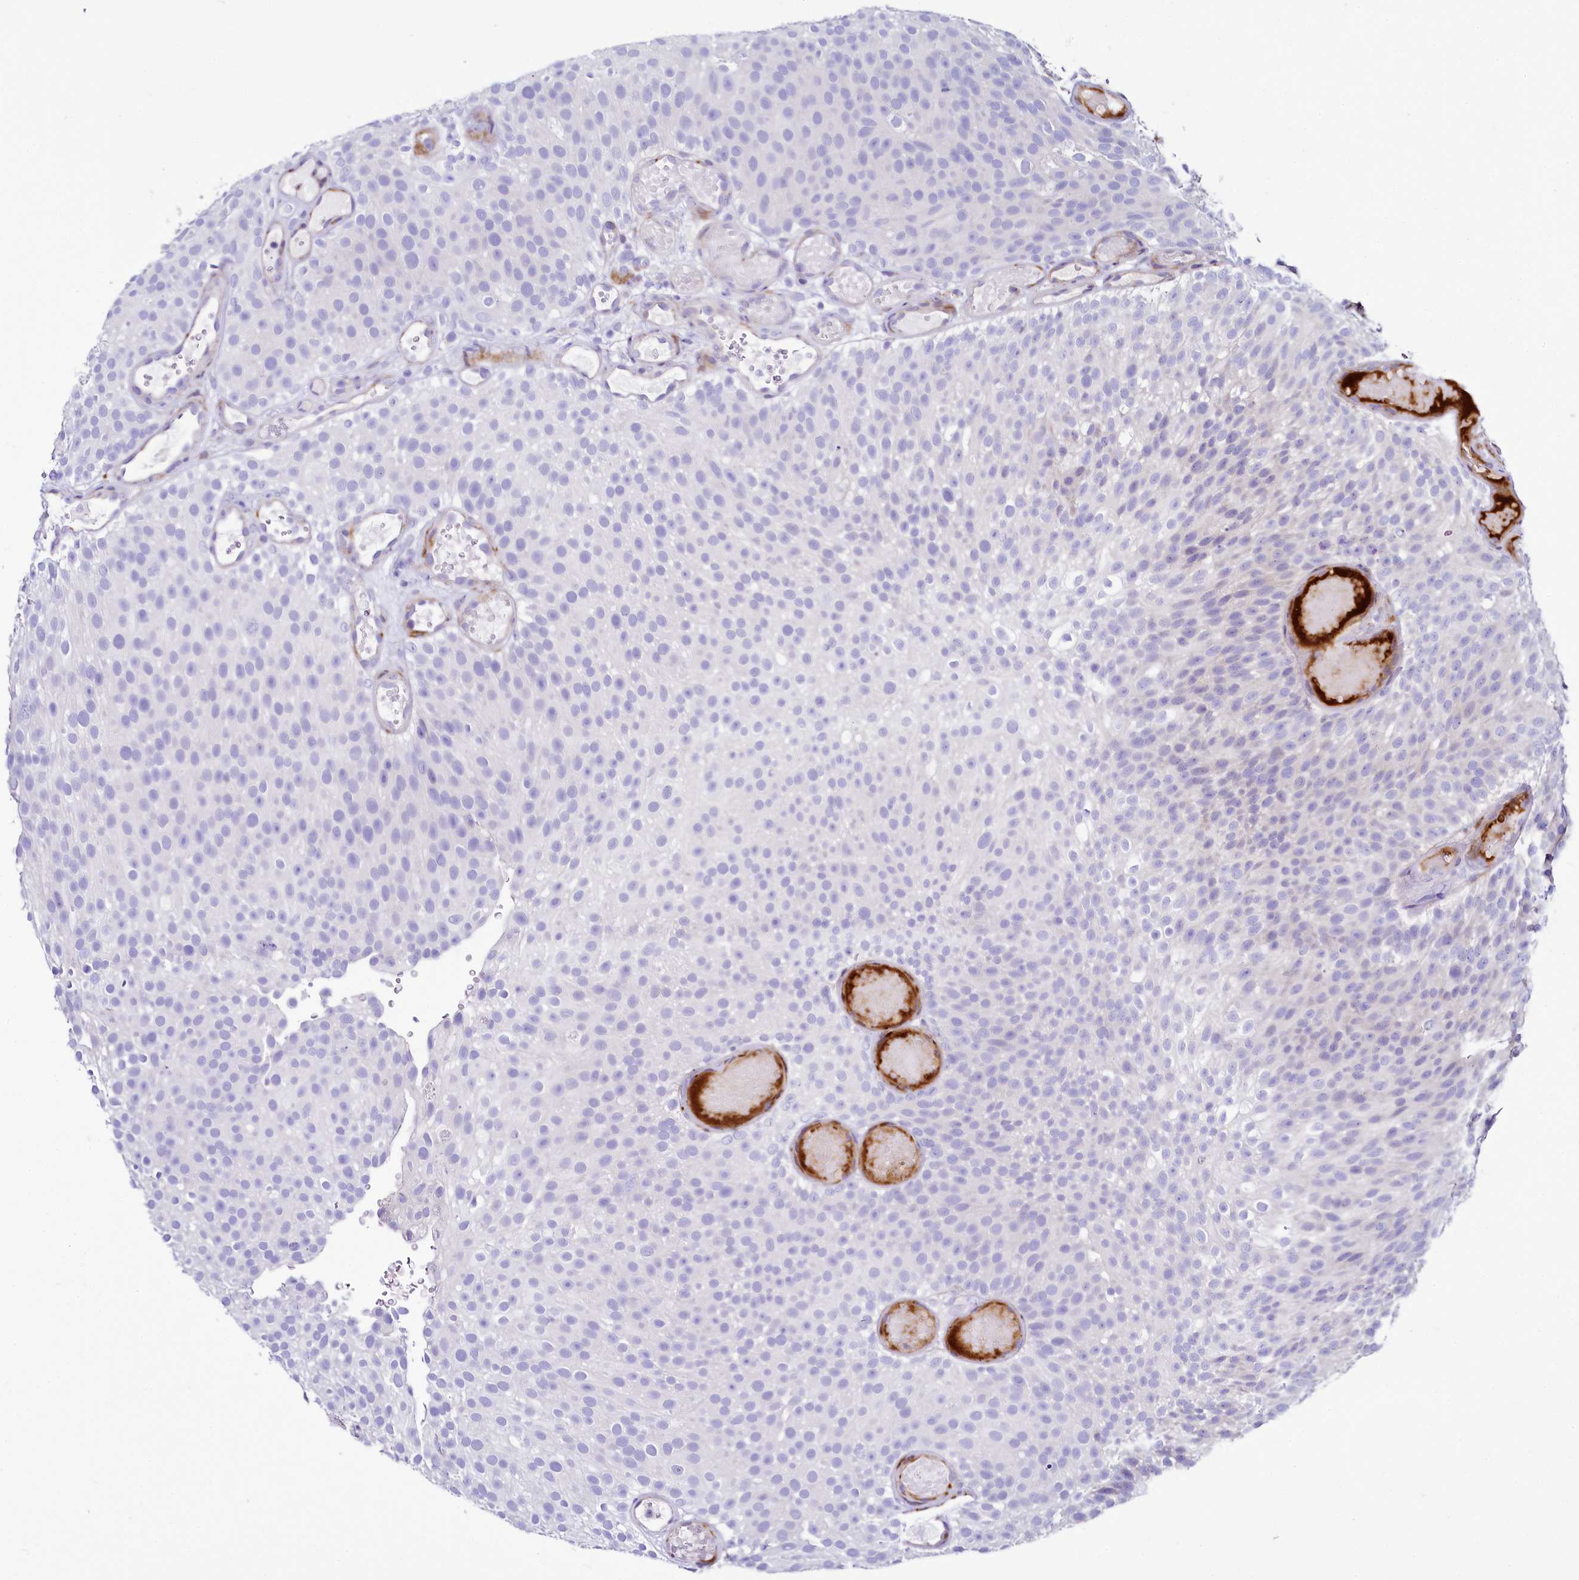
{"staining": {"intensity": "negative", "quantity": "none", "location": "none"}, "tissue": "urothelial cancer", "cell_type": "Tumor cells", "image_type": "cancer", "snomed": [{"axis": "morphology", "description": "Urothelial carcinoma, Low grade"}, {"axis": "topography", "description": "Urinary bladder"}], "caption": "DAB immunohistochemical staining of human low-grade urothelial carcinoma exhibits no significant positivity in tumor cells.", "gene": "SH3TC2", "patient": {"sex": "male", "age": 78}}